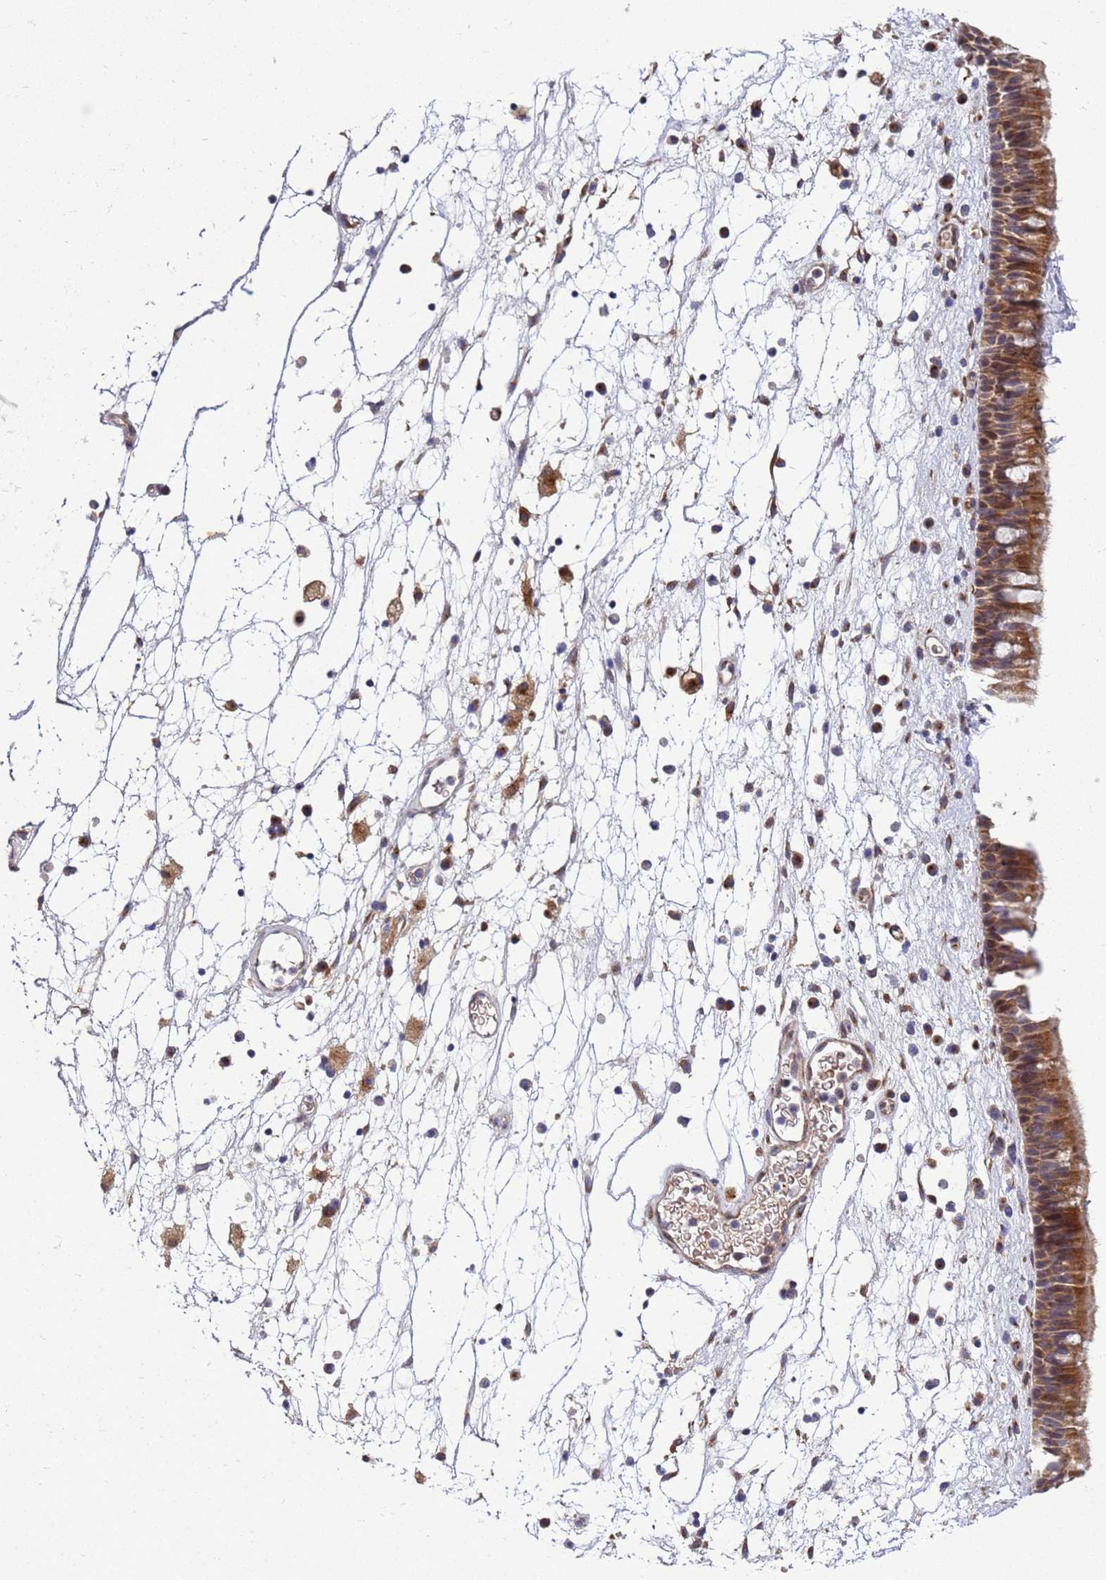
{"staining": {"intensity": "moderate", "quantity": ">75%", "location": "cytoplasmic/membranous"}, "tissue": "nasopharynx", "cell_type": "Respiratory epithelial cells", "image_type": "normal", "snomed": [{"axis": "morphology", "description": "Normal tissue, NOS"}, {"axis": "morphology", "description": "Inflammation, NOS"}, {"axis": "morphology", "description": "Malignant melanoma, Metastatic site"}, {"axis": "topography", "description": "Nasopharynx"}], "caption": "Brown immunohistochemical staining in benign human nasopharynx exhibits moderate cytoplasmic/membranous staining in about >75% of respiratory epithelial cells.", "gene": "EIF4EBP3", "patient": {"sex": "male", "age": 70}}